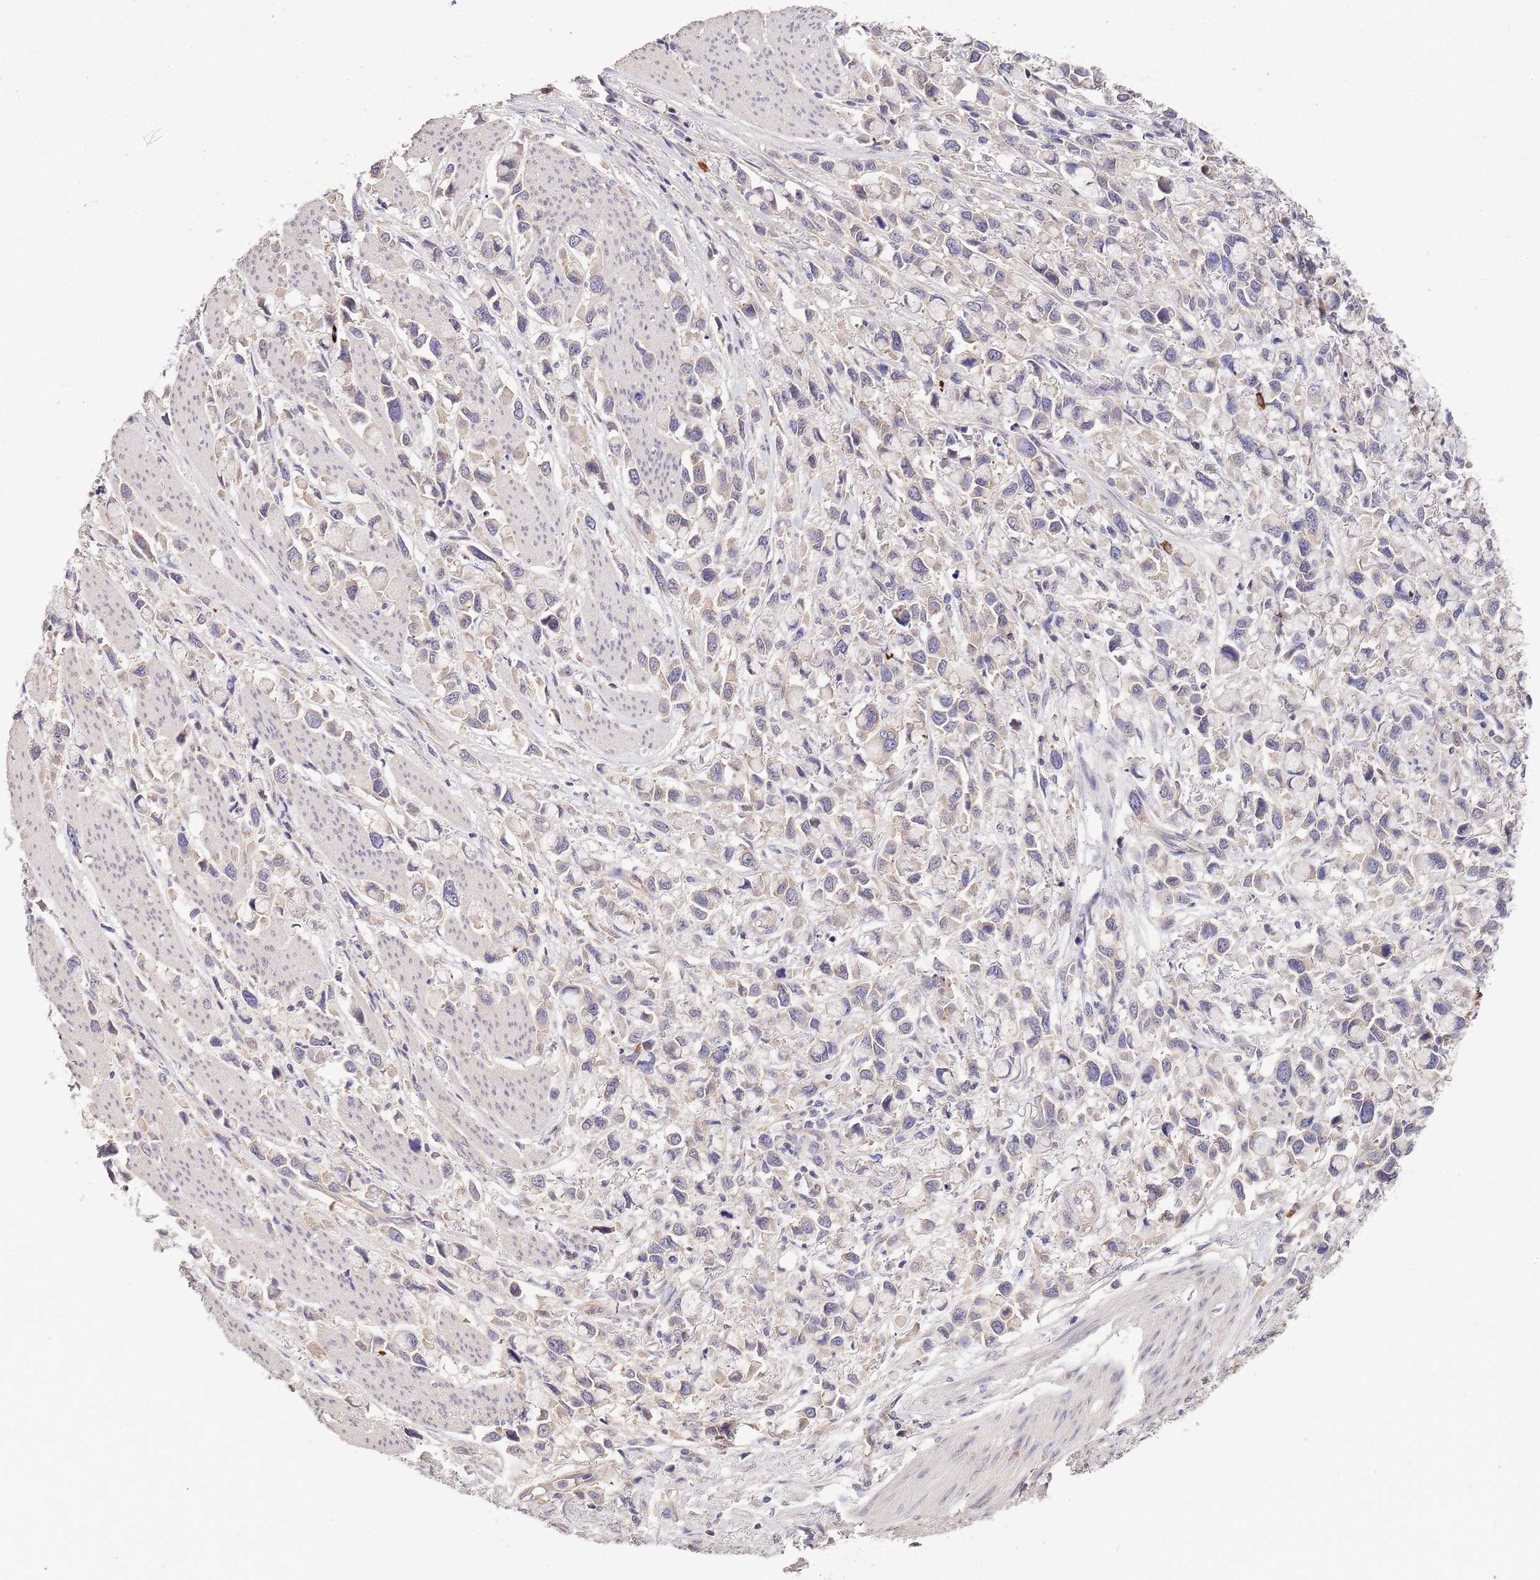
{"staining": {"intensity": "negative", "quantity": "none", "location": "none"}, "tissue": "stomach cancer", "cell_type": "Tumor cells", "image_type": "cancer", "snomed": [{"axis": "morphology", "description": "Adenocarcinoma, NOS"}, {"axis": "topography", "description": "Stomach"}], "caption": "Immunohistochemistry photomicrograph of neoplastic tissue: human adenocarcinoma (stomach) stained with DAB (3,3'-diaminobenzidine) exhibits no significant protein positivity in tumor cells. (Immunohistochemistry, brightfield microscopy, high magnification).", "gene": "MARVELD2", "patient": {"sex": "female", "age": 81}}